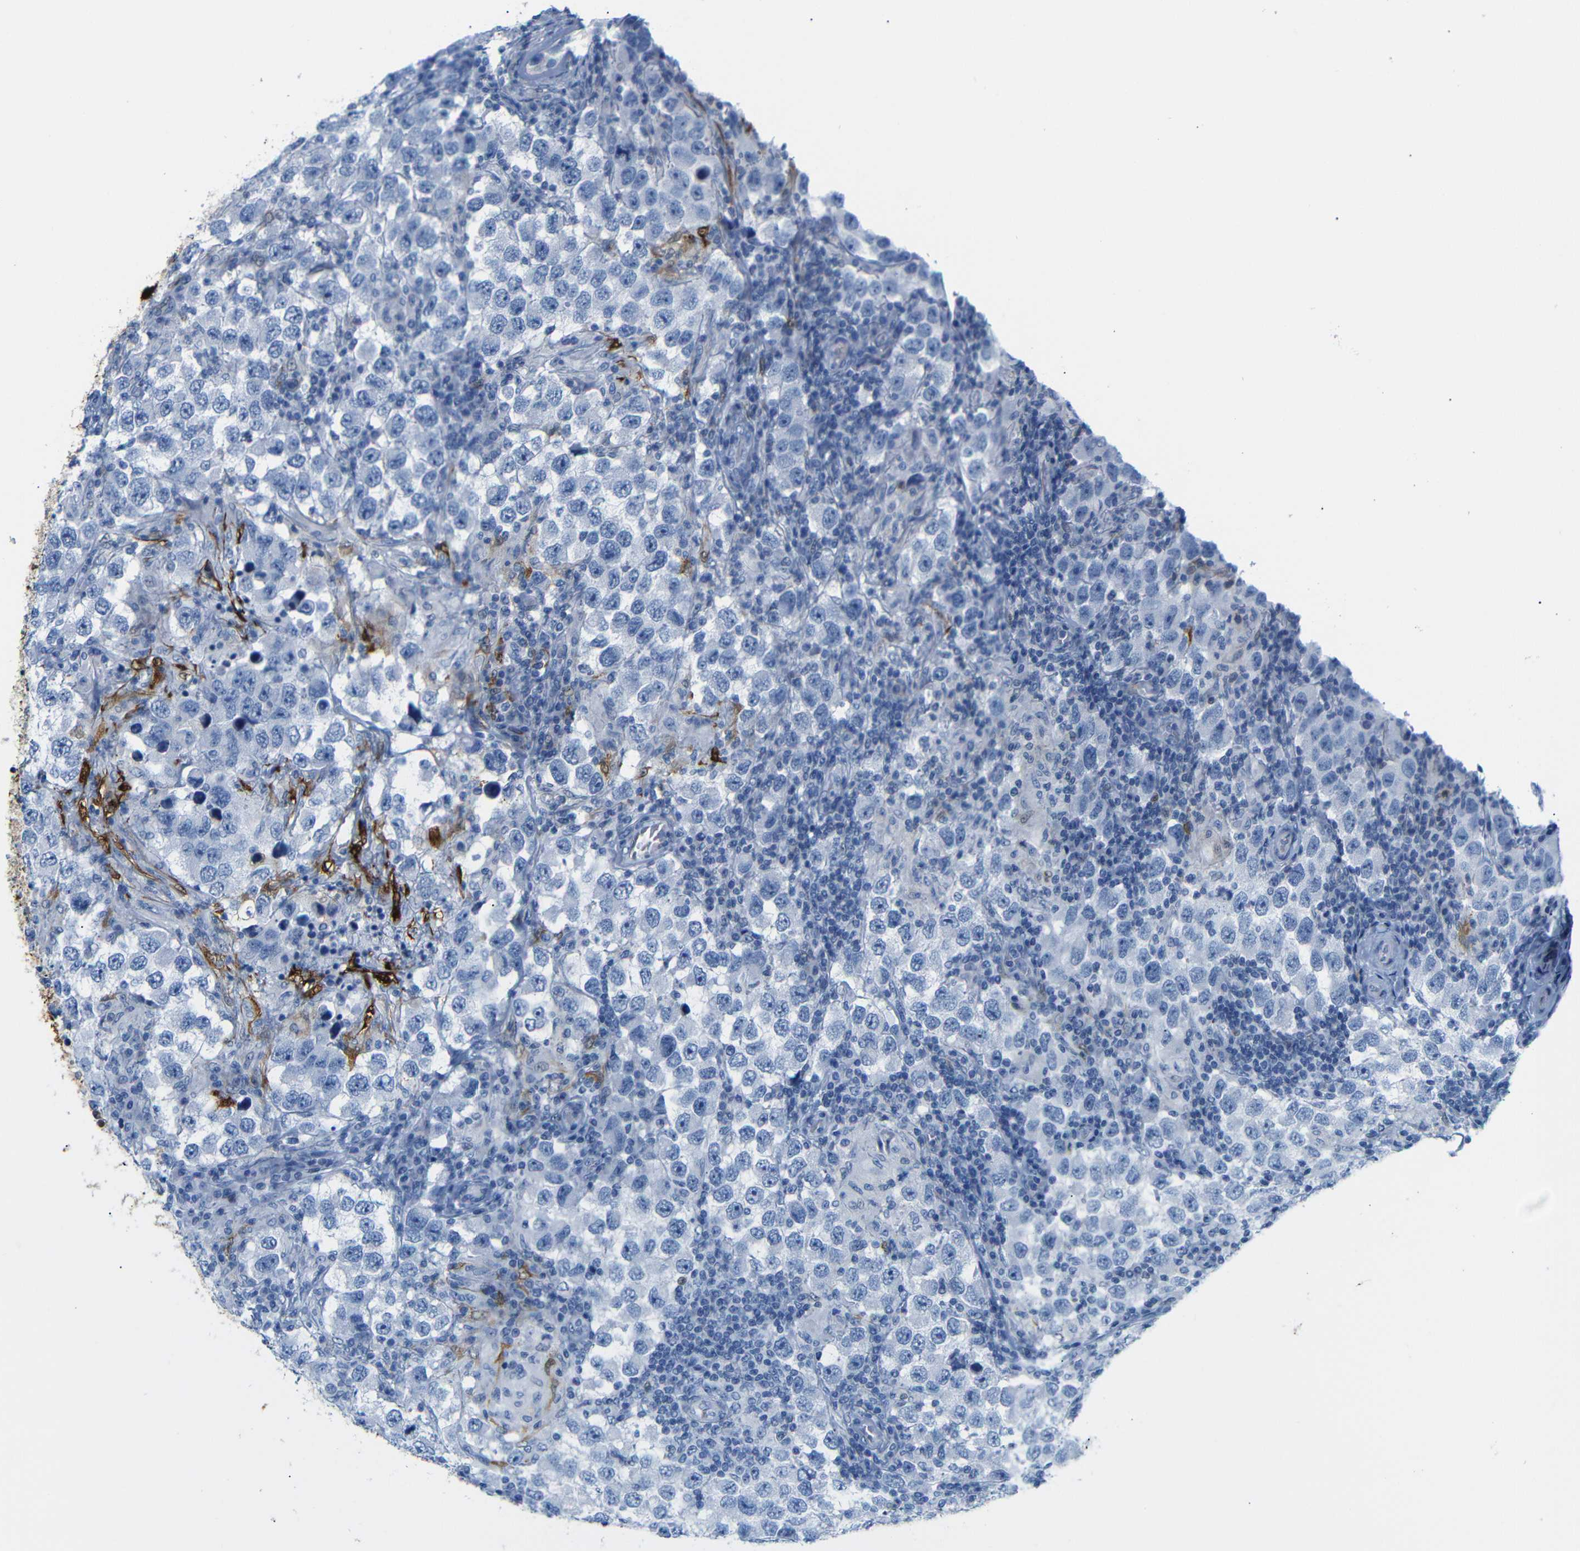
{"staining": {"intensity": "negative", "quantity": "none", "location": "none"}, "tissue": "testis cancer", "cell_type": "Tumor cells", "image_type": "cancer", "snomed": [{"axis": "morphology", "description": "Carcinoma, Embryonal, NOS"}, {"axis": "topography", "description": "Testis"}], "caption": "Micrograph shows no significant protein expression in tumor cells of testis embryonal carcinoma.", "gene": "MT1A", "patient": {"sex": "male", "age": 21}}